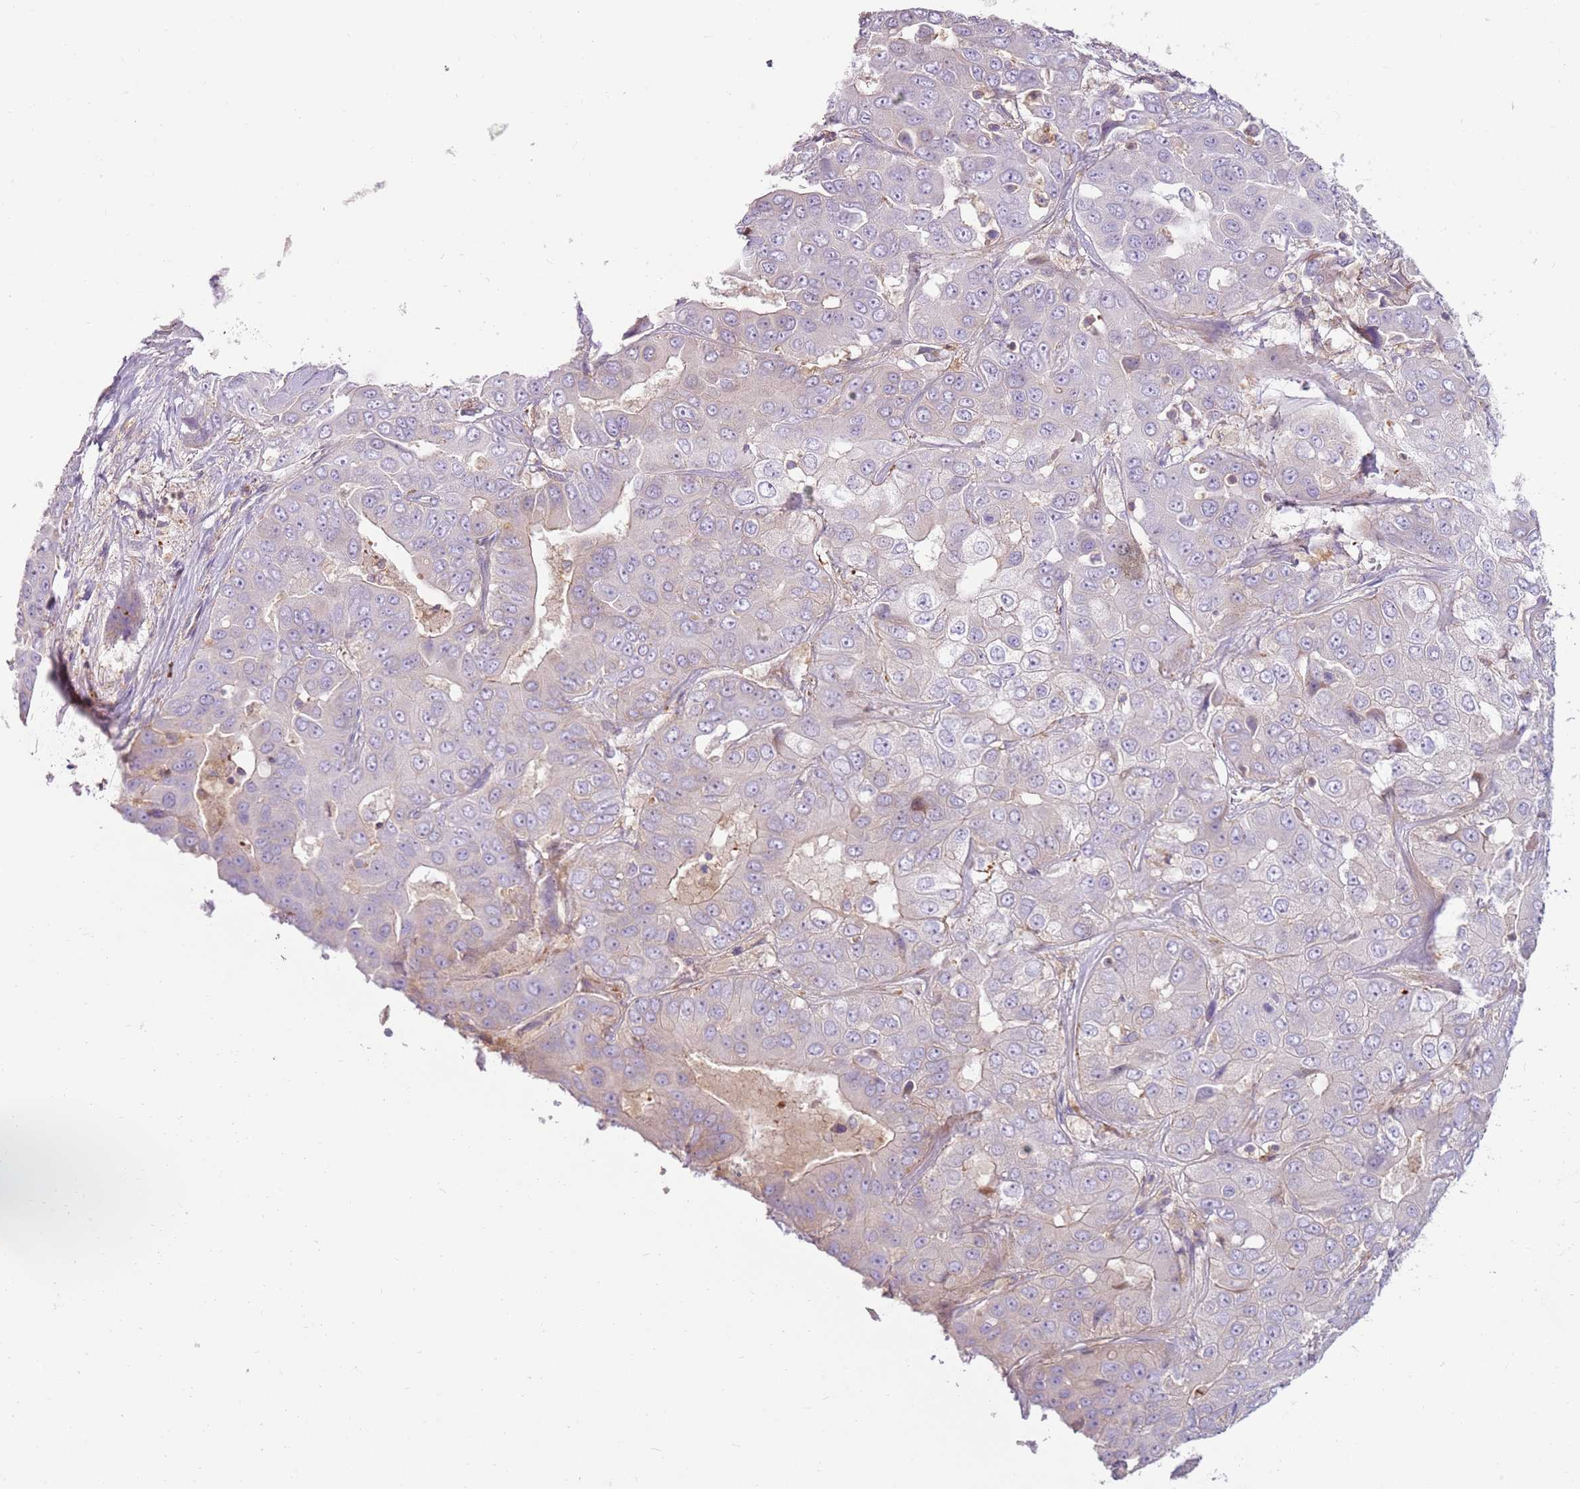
{"staining": {"intensity": "negative", "quantity": "none", "location": "none"}, "tissue": "liver cancer", "cell_type": "Tumor cells", "image_type": "cancer", "snomed": [{"axis": "morphology", "description": "Cholangiocarcinoma"}, {"axis": "topography", "description": "Liver"}], "caption": "Immunohistochemistry histopathology image of liver cholangiocarcinoma stained for a protein (brown), which demonstrates no staining in tumor cells. Nuclei are stained in blue.", "gene": "FPR1", "patient": {"sex": "female", "age": 52}}